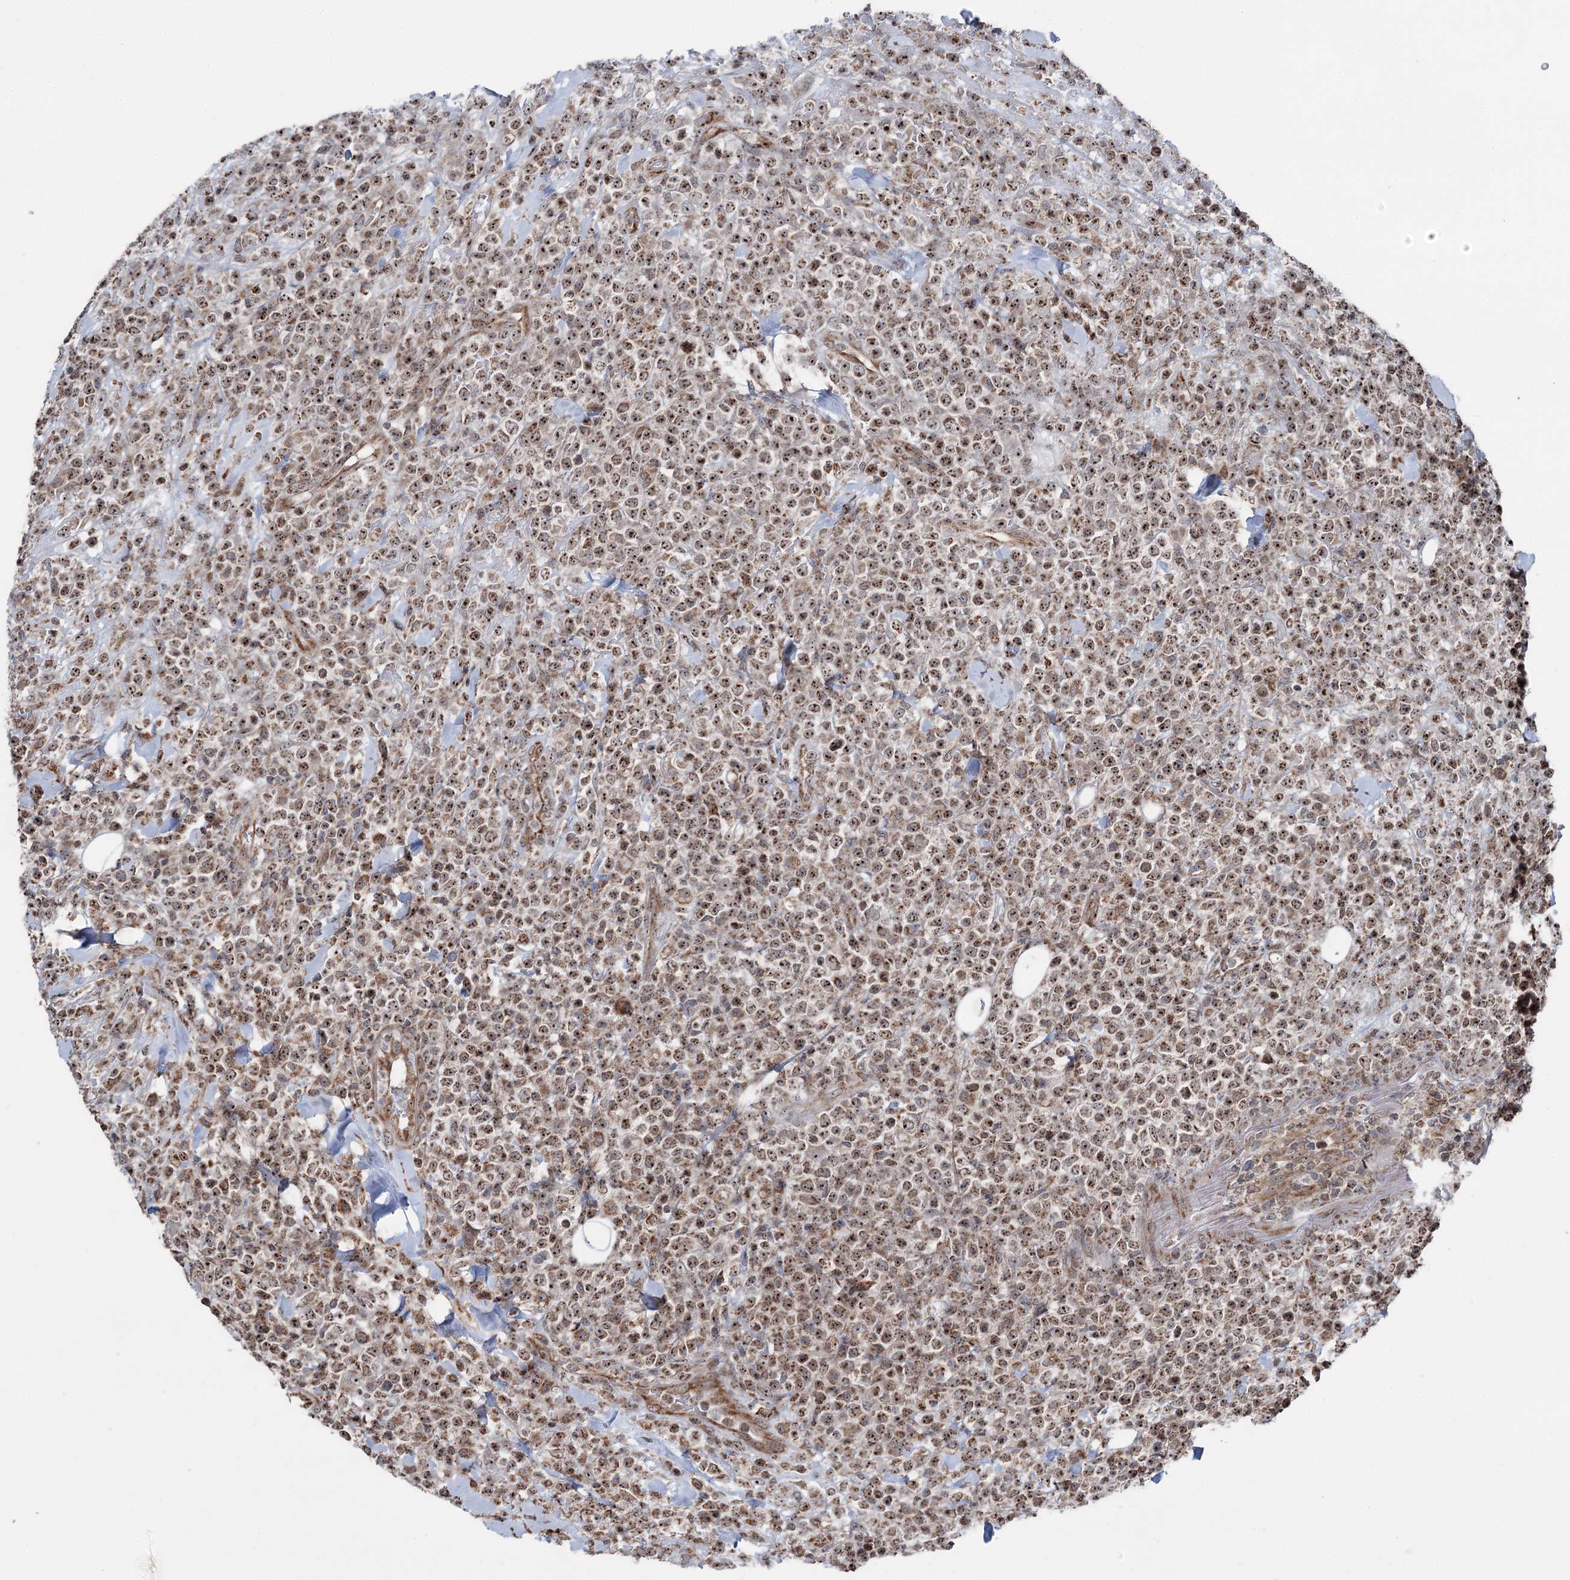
{"staining": {"intensity": "moderate", "quantity": ">75%", "location": "cytoplasmic/membranous,nuclear"}, "tissue": "lymphoma", "cell_type": "Tumor cells", "image_type": "cancer", "snomed": [{"axis": "morphology", "description": "Malignant lymphoma, non-Hodgkin's type, High grade"}, {"axis": "topography", "description": "Colon"}], "caption": "High-power microscopy captured an IHC image of malignant lymphoma, non-Hodgkin's type (high-grade), revealing moderate cytoplasmic/membranous and nuclear expression in approximately >75% of tumor cells.", "gene": "STEEP1", "patient": {"sex": "female", "age": 53}}